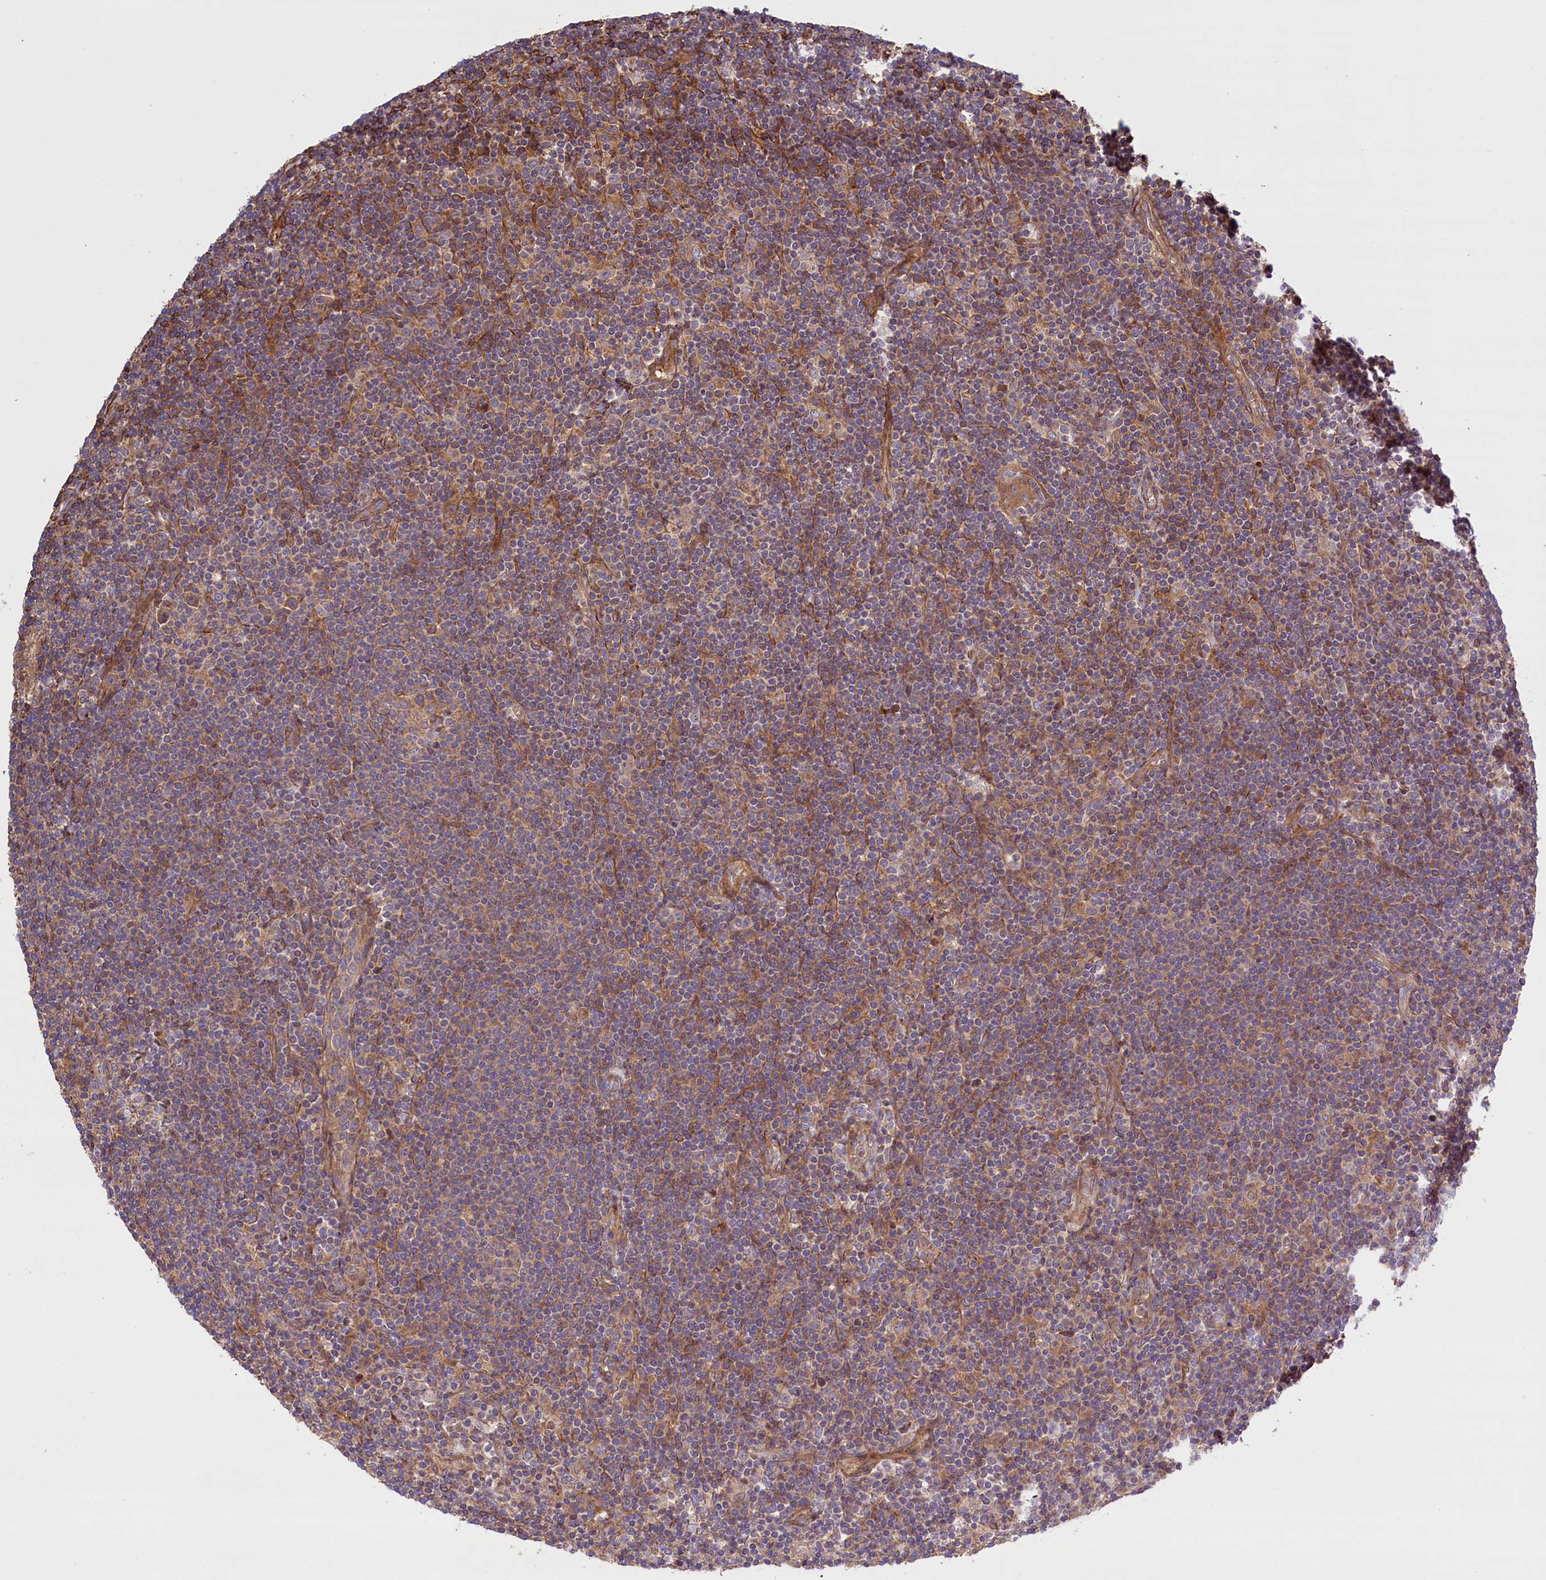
{"staining": {"intensity": "weak", "quantity": "25%-75%", "location": "cytoplasmic/membranous"}, "tissue": "lymphoma", "cell_type": "Tumor cells", "image_type": "cancer", "snomed": [{"axis": "morphology", "description": "Hodgkin's disease, NOS"}, {"axis": "topography", "description": "Lymph node"}], "caption": "High-power microscopy captured an IHC micrograph of Hodgkin's disease, revealing weak cytoplasmic/membranous expression in about 25%-75% of tumor cells.", "gene": "FUZ", "patient": {"sex": "female", "age": 57}}